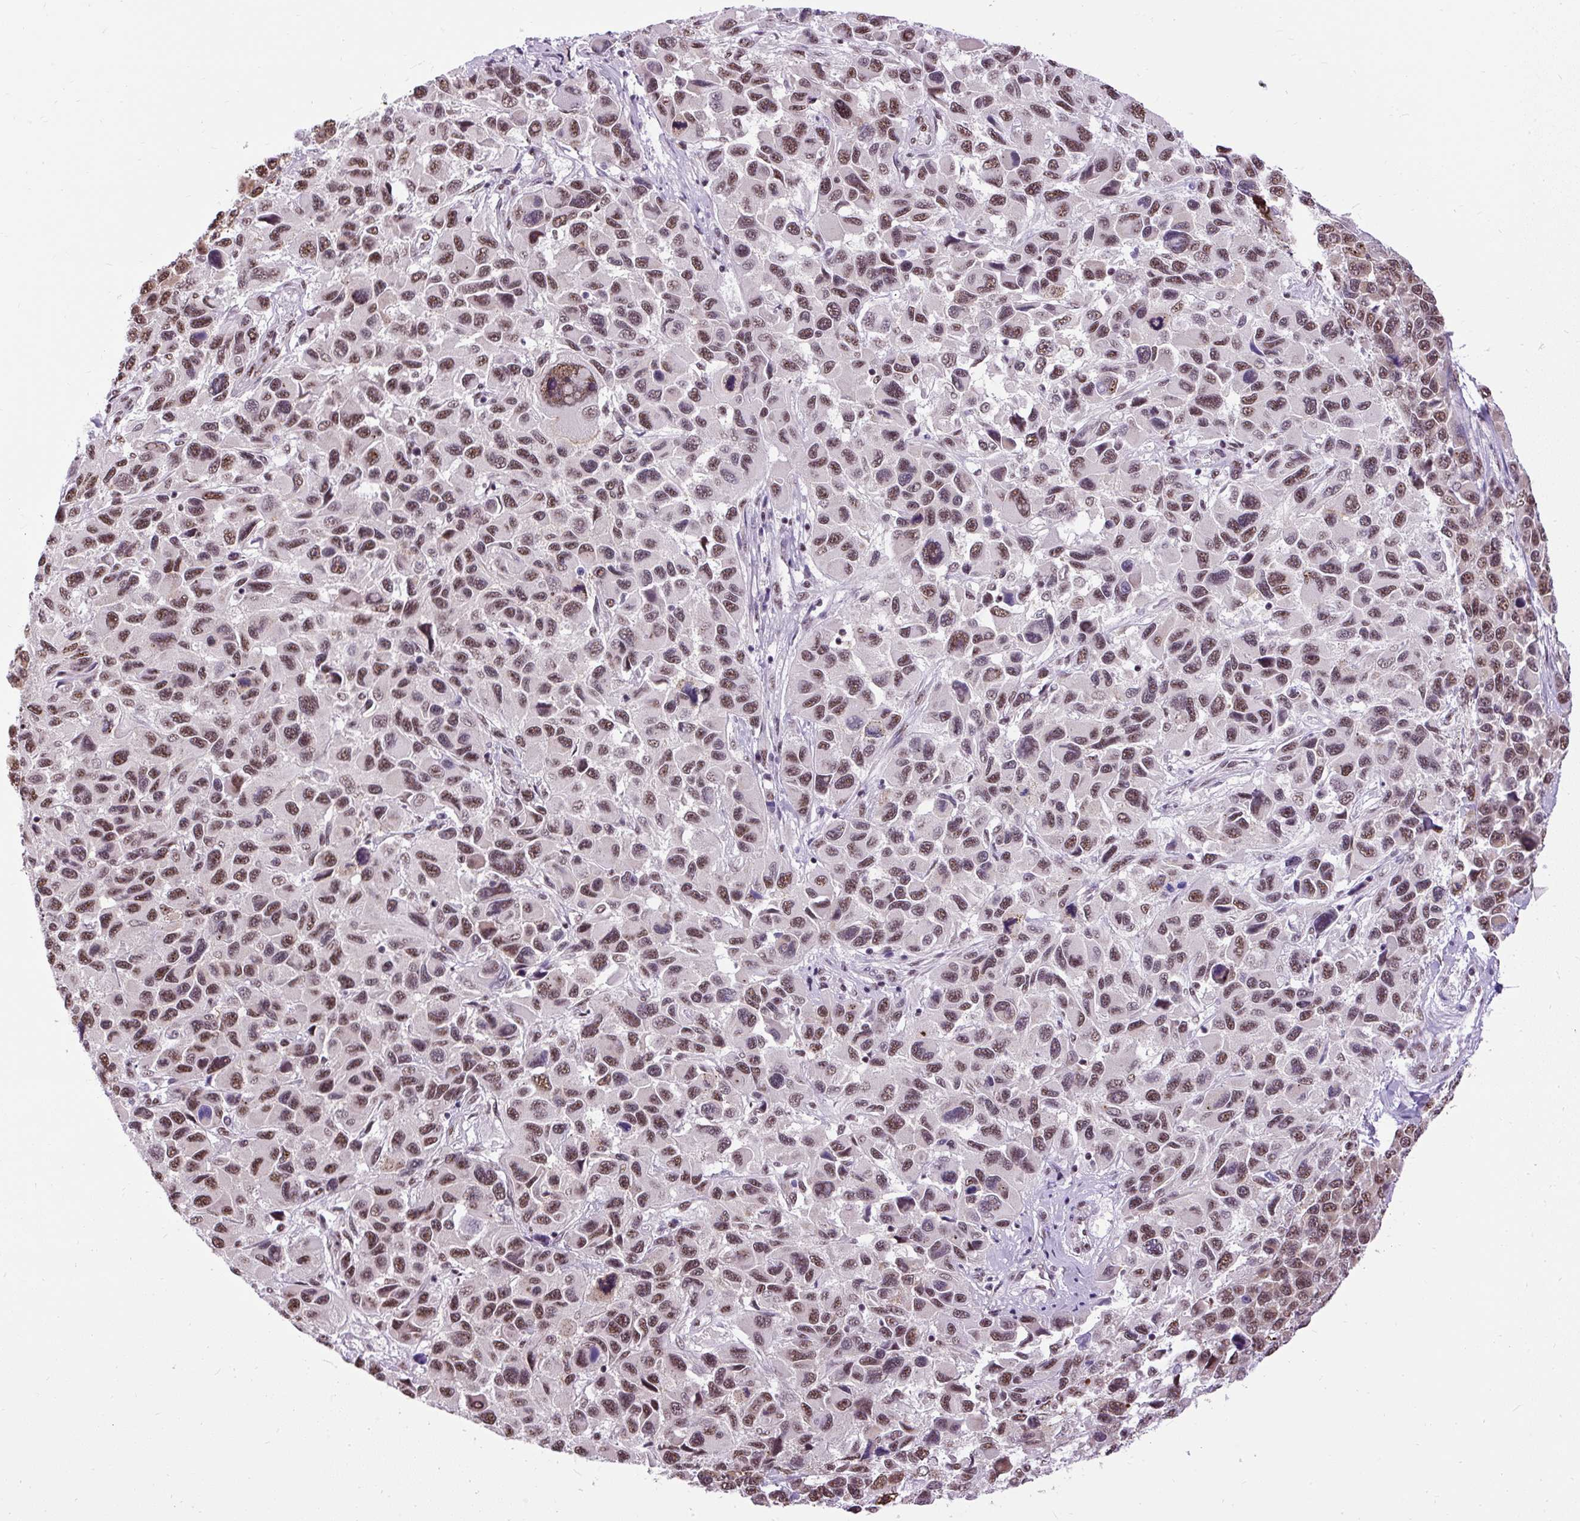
{"staining": {"intensity": "moderate", "quantity": "25%-75%", "location": "nuclear"}, "tissue": "melanoma", "cell_type": "Tumor cells", "image_type": "cancer", "snomed": [{"axis": "morphology", "description": "Malignant melanoma, NOS"}, {"axis": "topography", "description": "Skin"}], "caption": "Protein staining of malignant melanoma tissue displays moderate nuclear staining in approximately 25%-75% of tumor cells. The staining is performed using DAB (3,3'-diaminobenzidine) brown chromogen to label protein expression. The nuclei are counter-stained blue using hematoxylin.", "gene": "SMC5", "patient": {"sex": "male", "age": 53}}